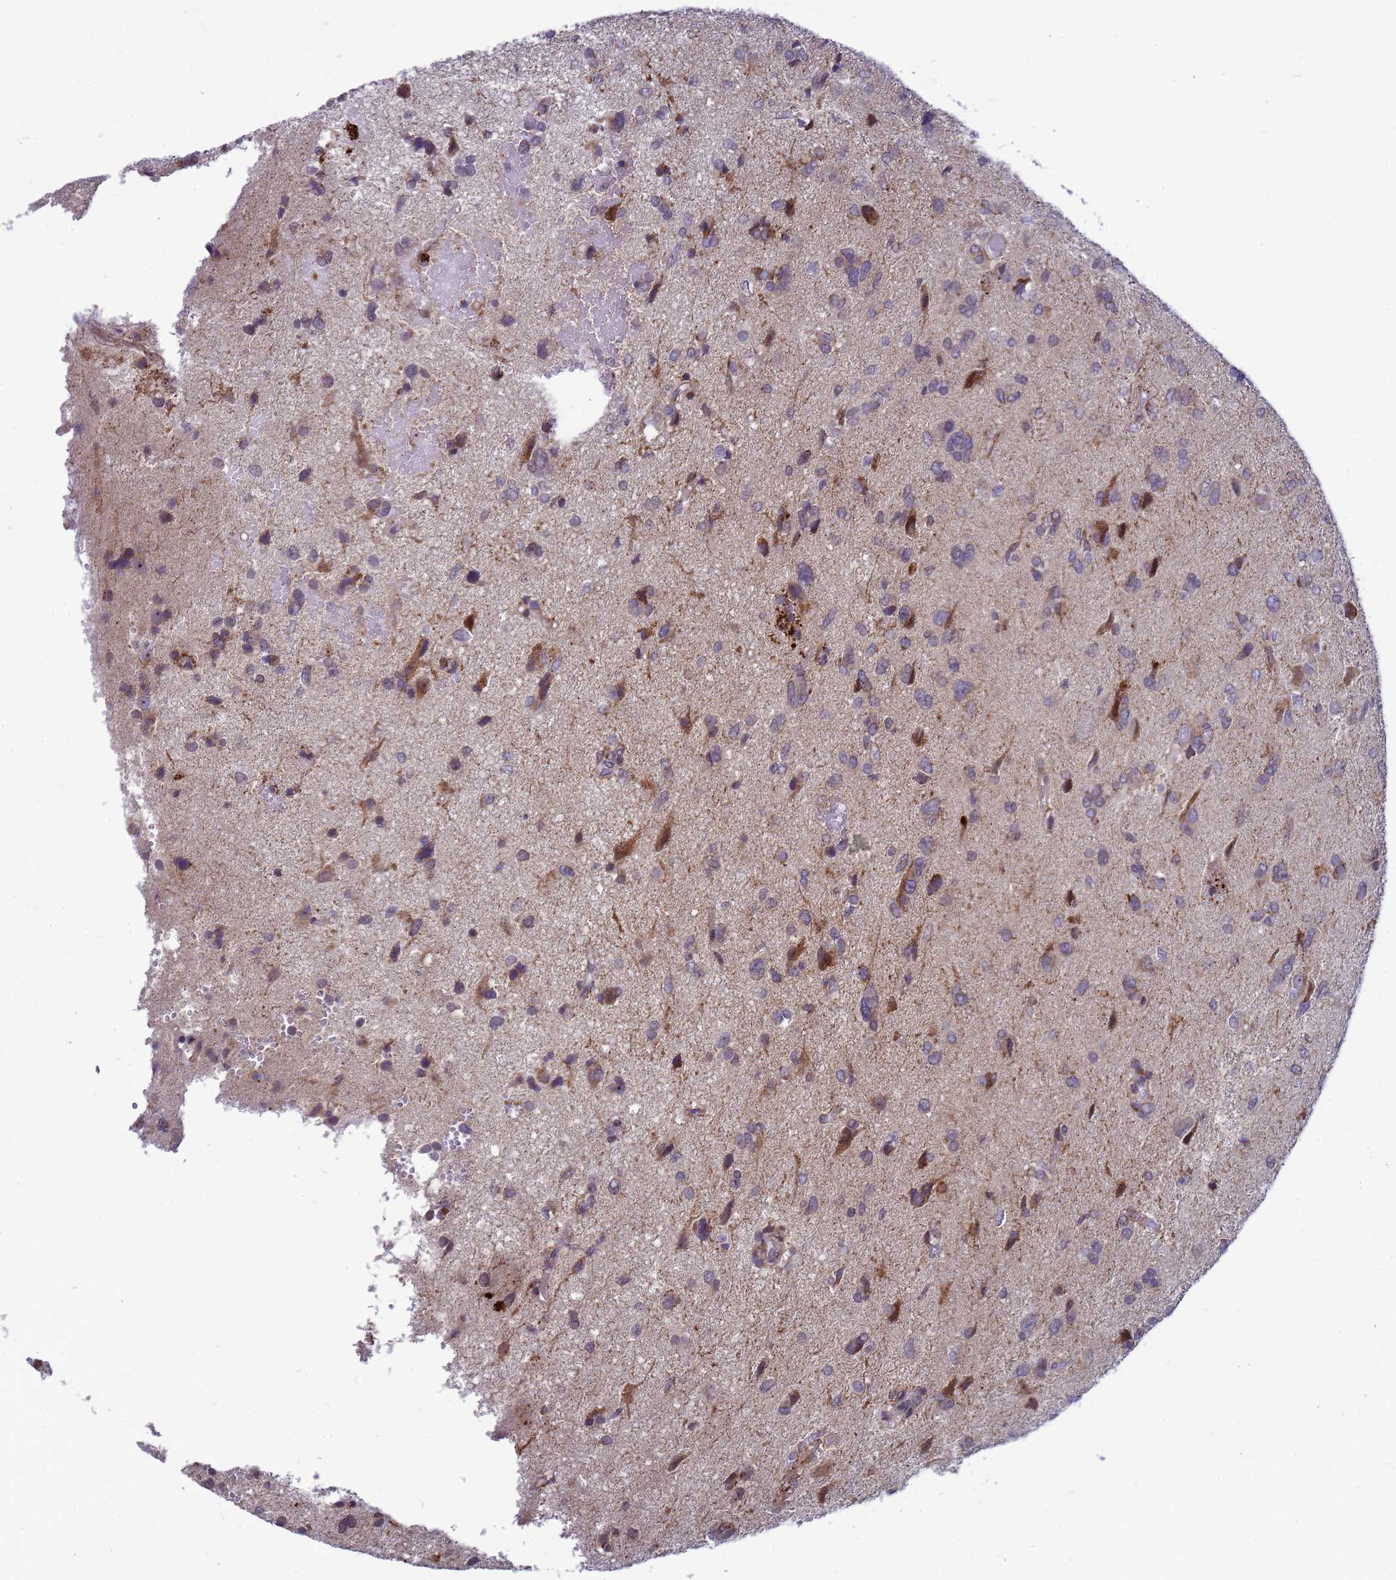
{"staining": {"intensity": "strong", "quantity": "<25%", "location": "cytoplasmic/membranous"}, "tissue": "glioma", "cell_type": "Tumor cells", "image_type": "cancer", "snomed": [{"axis": "morphology", "description": "Glioma, malignant, High grade"}, {"axis": "topography", "description": "Brain"}], "caption": "The photomicrograph displays immunohistochemical staining of glioma. There is strong cytoplasmic/membranous positivity is appreciated in about <25% of tumor cells. (DAB = brown stain, brightfield microscopy at high magnification).", "gene": "C12orf43", "patient": {"sex": "female", "age": 59}}